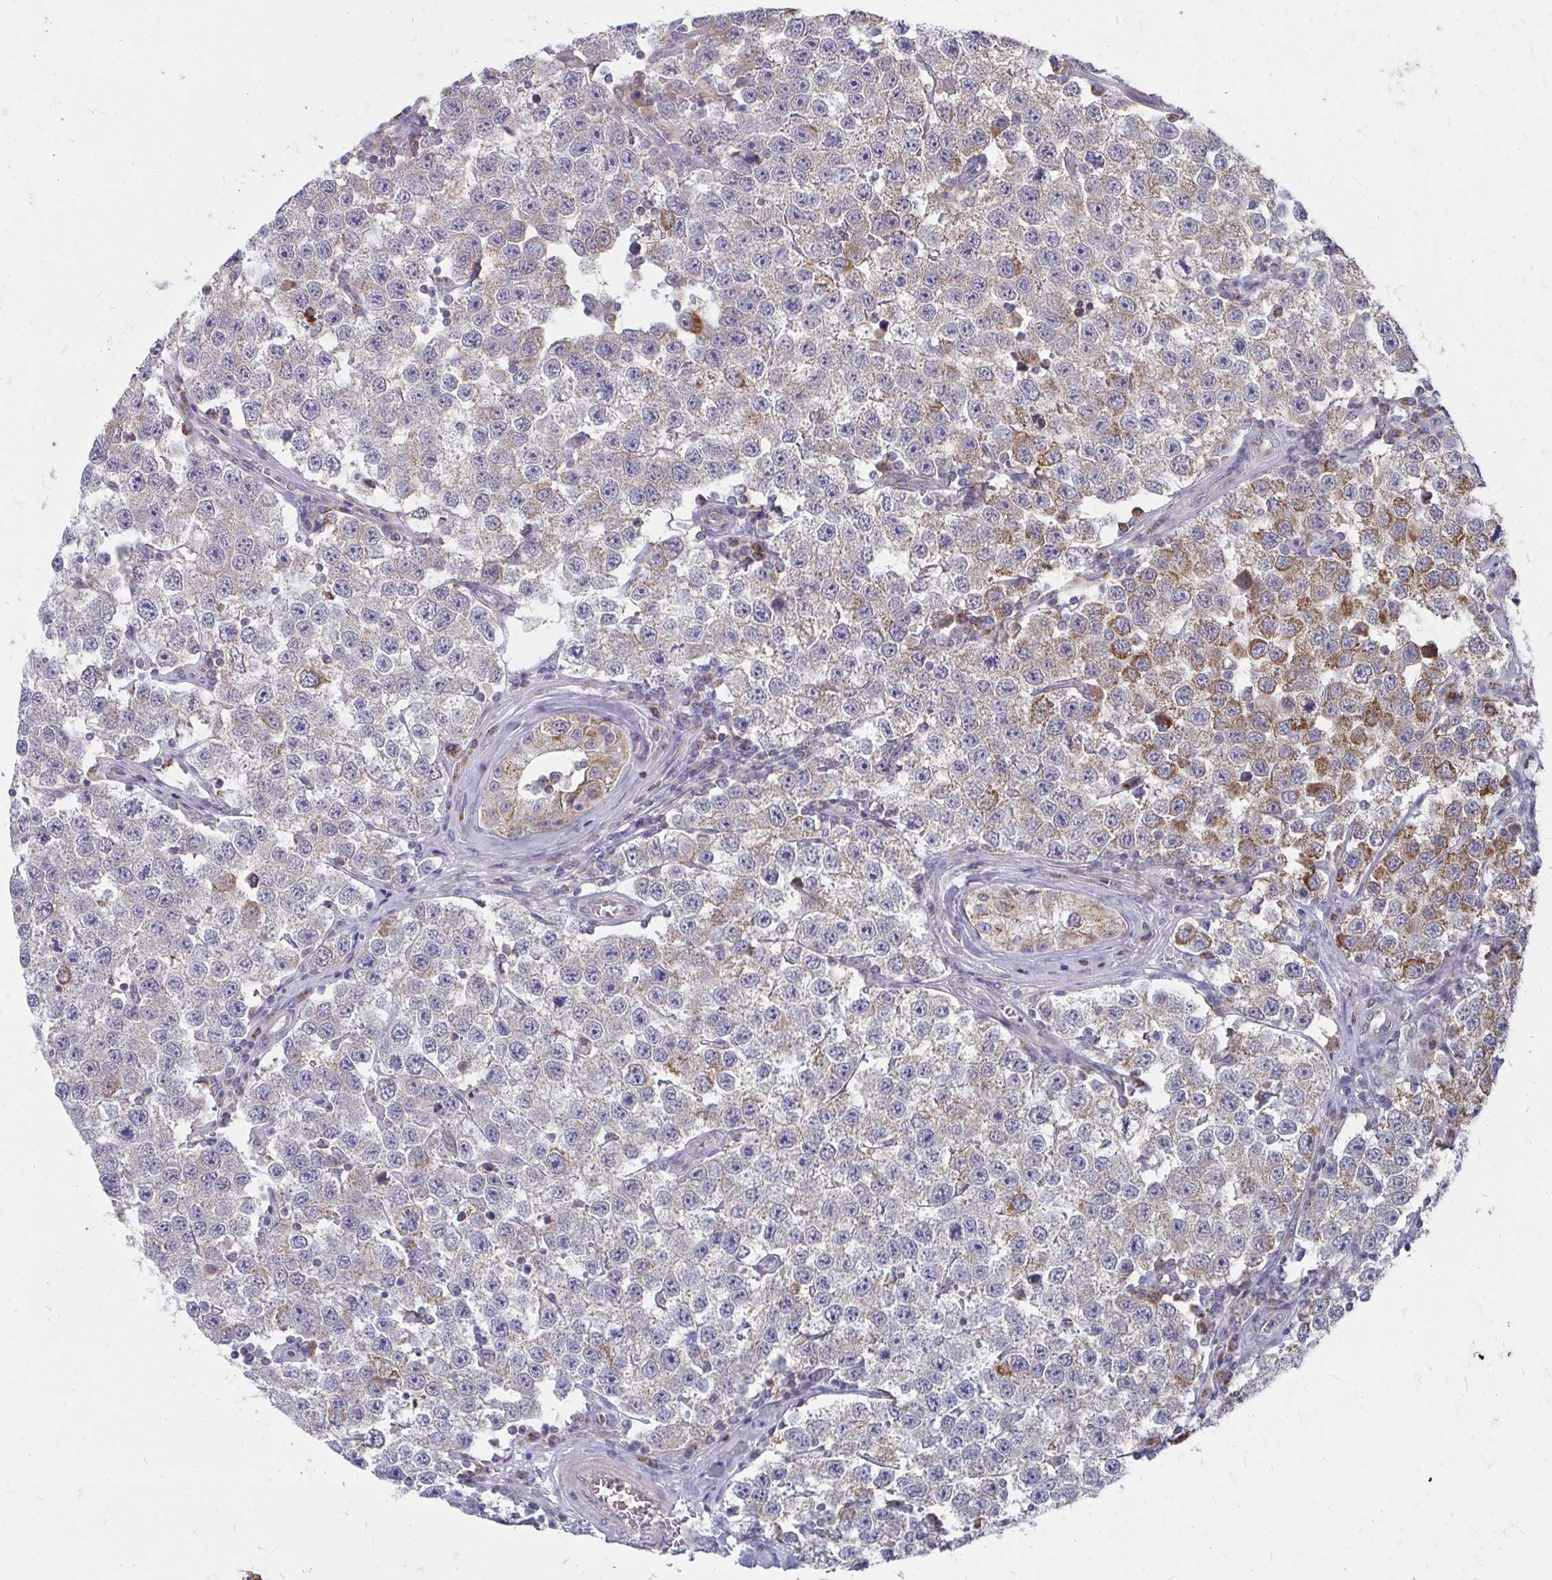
{"staining": {"intensity": "moderate", "quantity": "<25%", "location": "cytoplasmic/membranous"}, "tissue": "testis cancer", "cell_type": "Tumor cells", "image_type": "cancer", "snomed": [{"axis": "morphology", "description": "Seminoma, NOS"}, {"axis": "topography", "description": "Testis"}], "caption": "Moderate cytoplasmic/membranous protein staining is present in about <25% of tumor cells in testis cancer (seminoma).", "gene": "PEX3", "patient": {"sex": "male", "age": 34}}